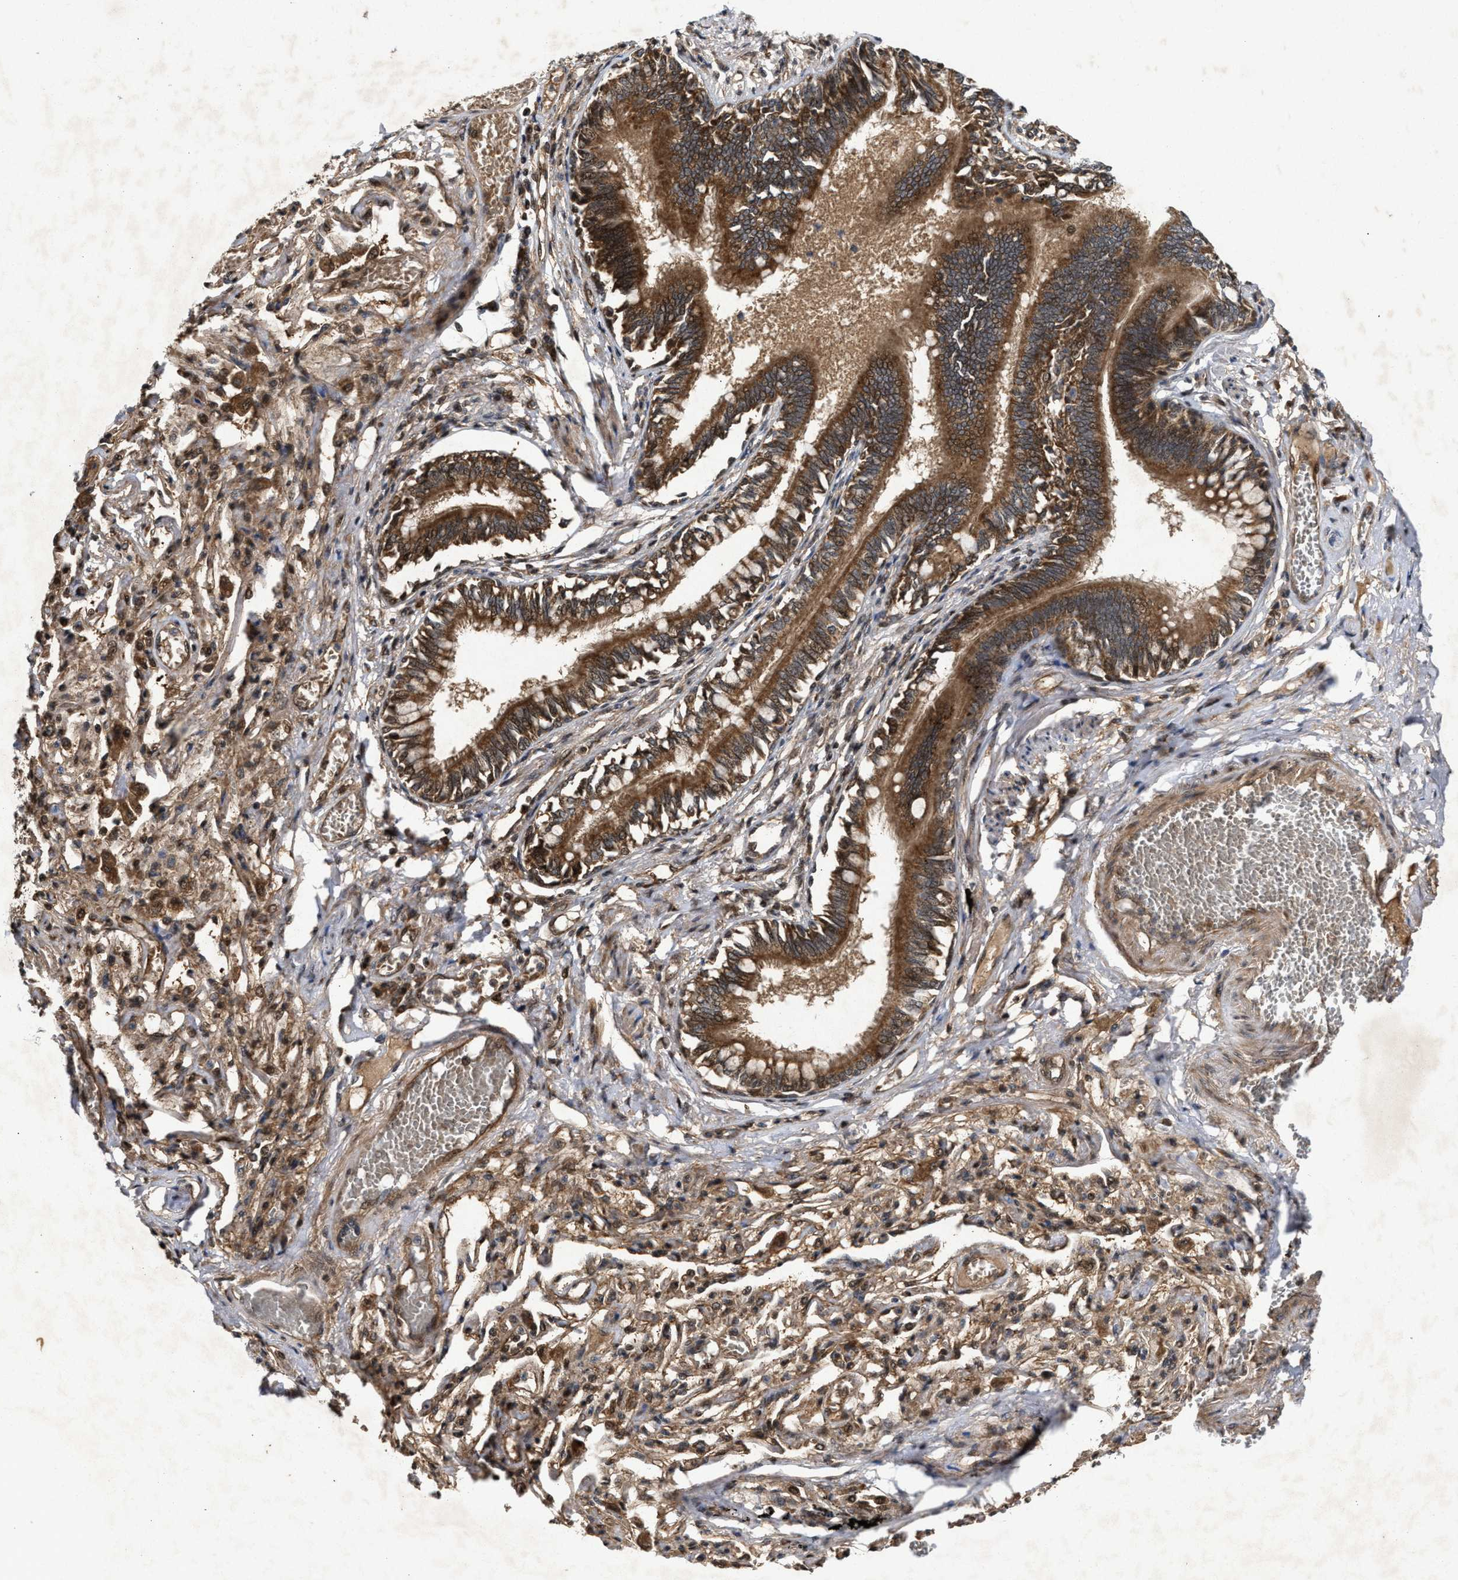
{"staining": {"intensity": "strong", "quantity": ">75%", "location": "cytoplasmic/membranous"}, "tissue": "bronchus", "cell_type": "Respiratory epithelial cells", "image_type": "normal", "snomed": [{"axis": "morphology", "description": "Normal tissue, NOS"}, {"axis": "morphology", "description": "Inflammation, NOS"}, {"axis": "topography", "description": "Cartilage tissue"}, {"axis": "topography", "description": "Lung"}], "caption": "The immunohistochemical stain labels strong cytoplasmic/membranous staining in respiratory epithelial cells of unremarkable bronchus. The staining is performed using DAB (3,3'-diaminobenzidine) brown chromogen to label protein expression. The nuclei are counter-stained blue using hematoxylin.", "gene": "CFLAR", "patient": {"sex": "male", "age": 71}}